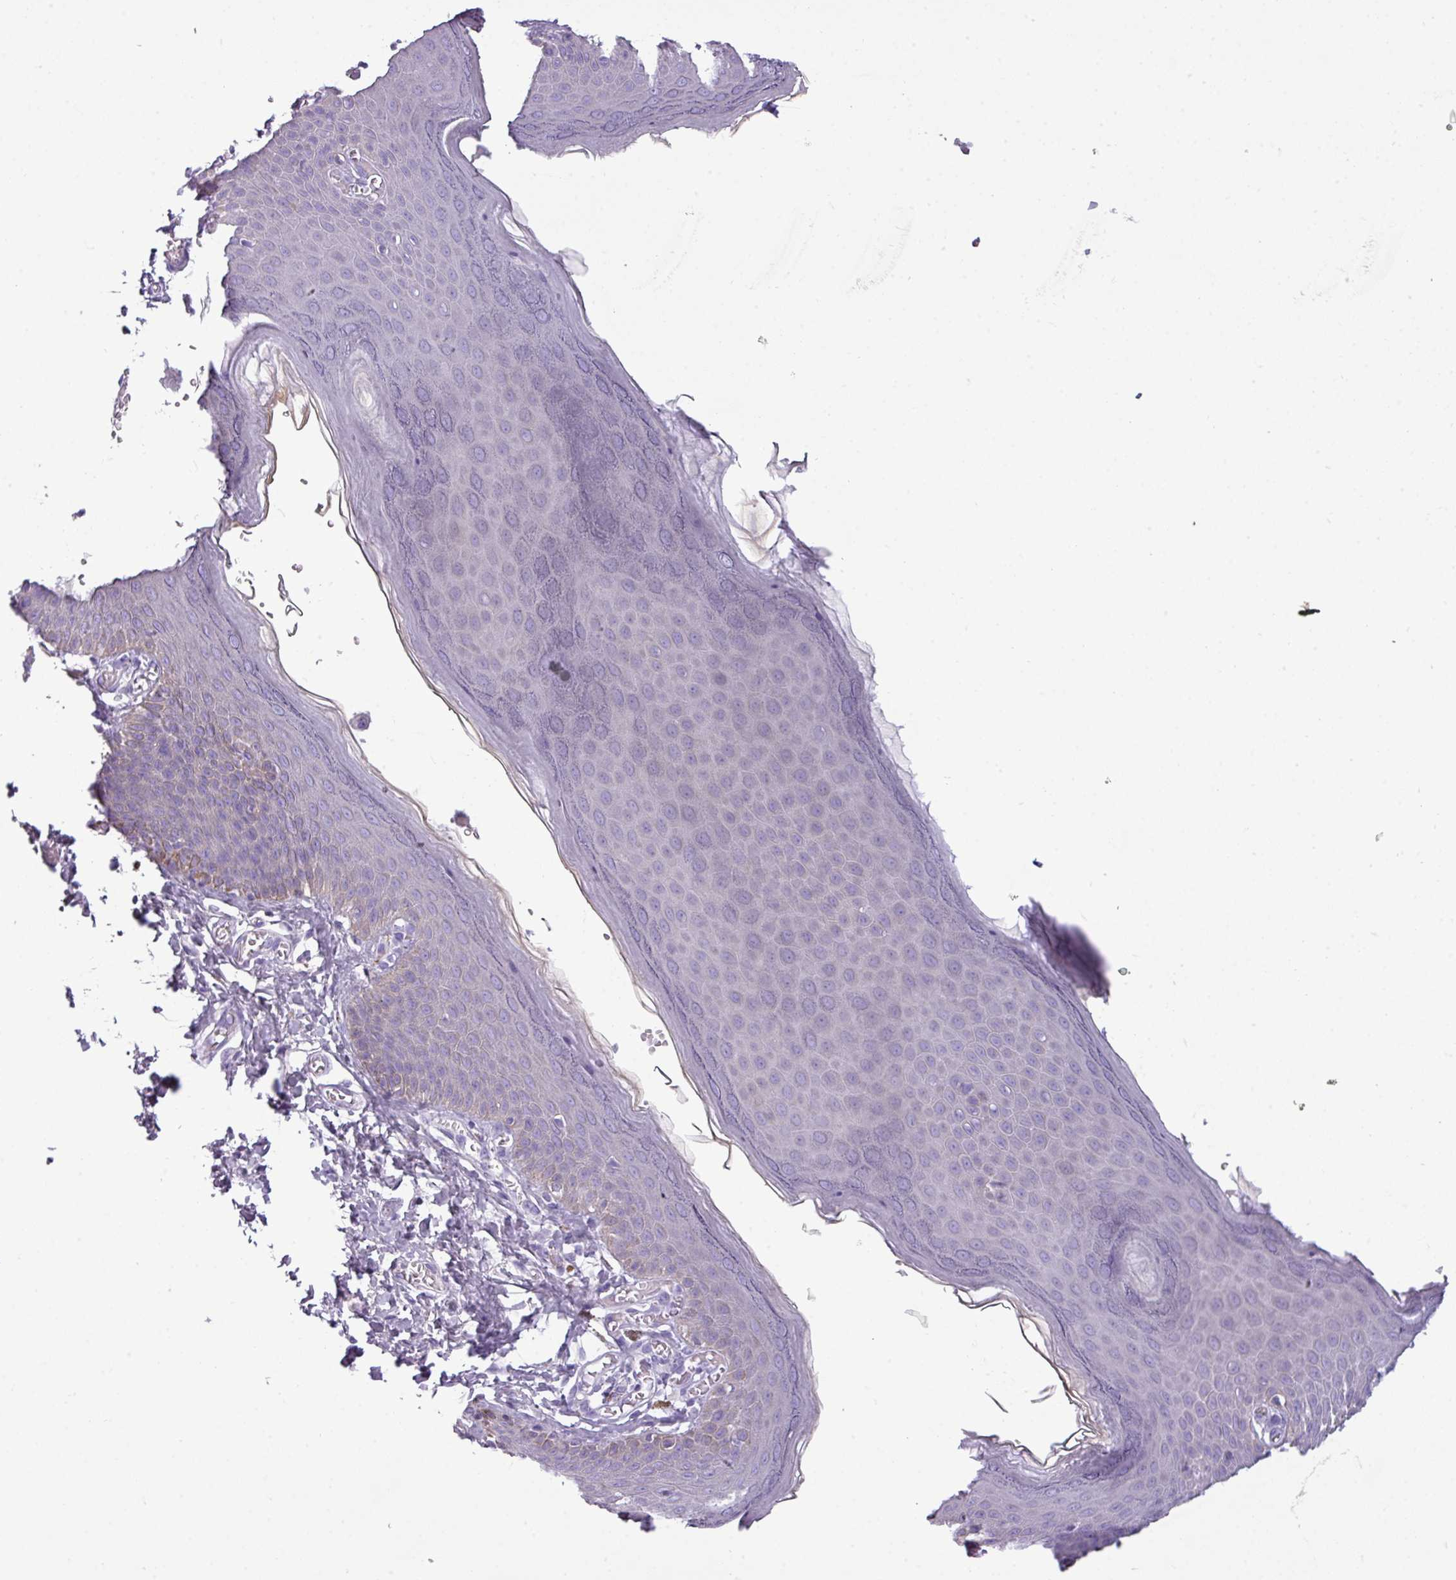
{"staining": {"intensity": "negative", "quantity": "none", "location": "none"}, "tissue": "skin", "cell_type": "Epidermal cells", "image_type": "normal", "snomed": [{"axis": "morphology", "description": "Normal tissue, NOS"}, {"axis": "topography", "description": "Anal"}], "caption": "The IHC micrograph has no significant staining in epidermal cells of skin.", "gene": "DNAAF9", "patient": {"sex": "female", "age": 40}}